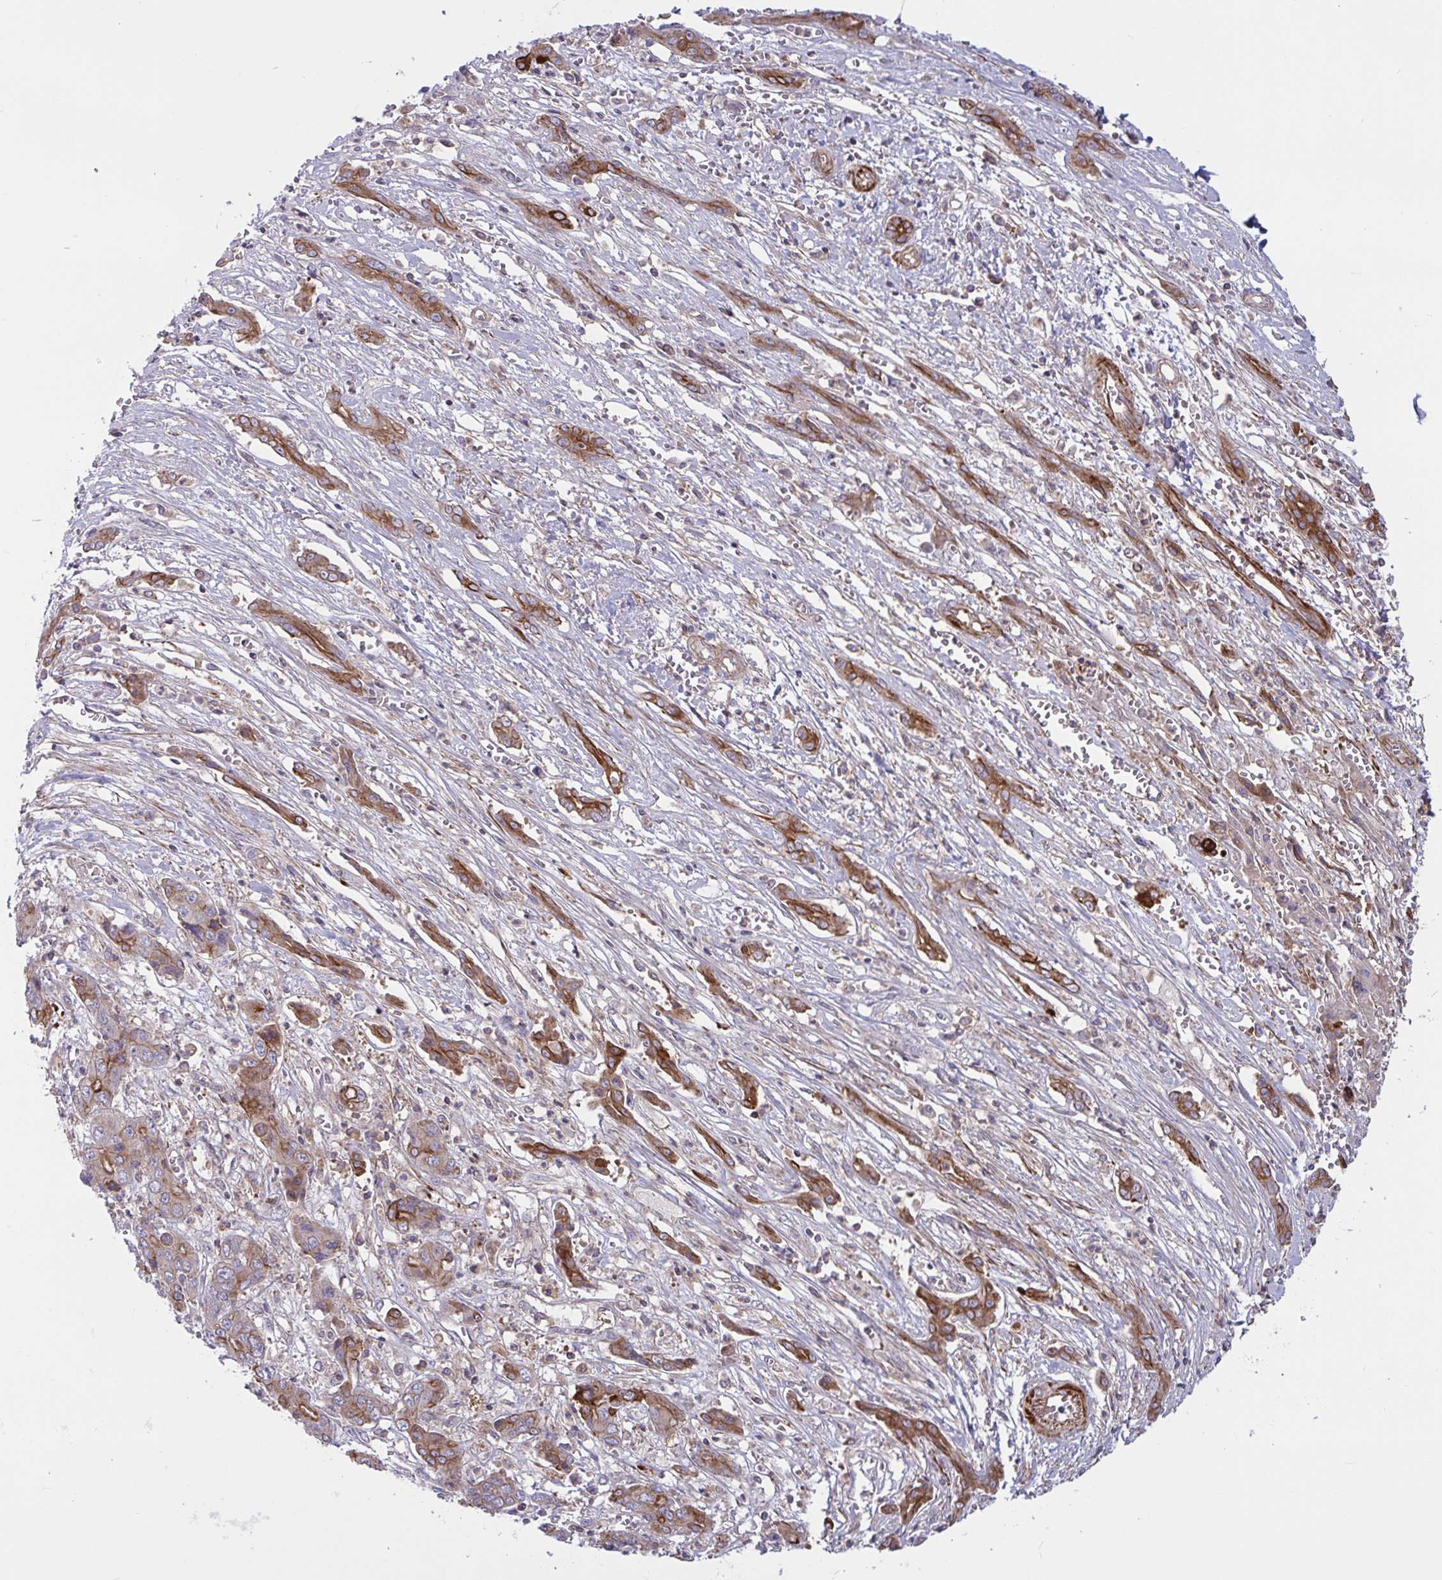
{"staining": {"intensity": "moderate", "quantity": "25%-75%", "location": "cytoplasmic/membranous"}, "tissue": "liver cancer", "cell_type": "Tumor cells", "image_type": "cancer", "snomed": [{"axis": "morphology", "description": "Cholangiocarcinoma"}, {"axis": "topography", "description": "Liver"}], "caption": "The micrograph reveals a brown stain indicating the presence of a protein in the cytoplasmic/membranous of tumor cells in liver cancer (cholangiocarcinoma).", "gene": "TANK", "patient": {"sex": "male", "age": 67}}